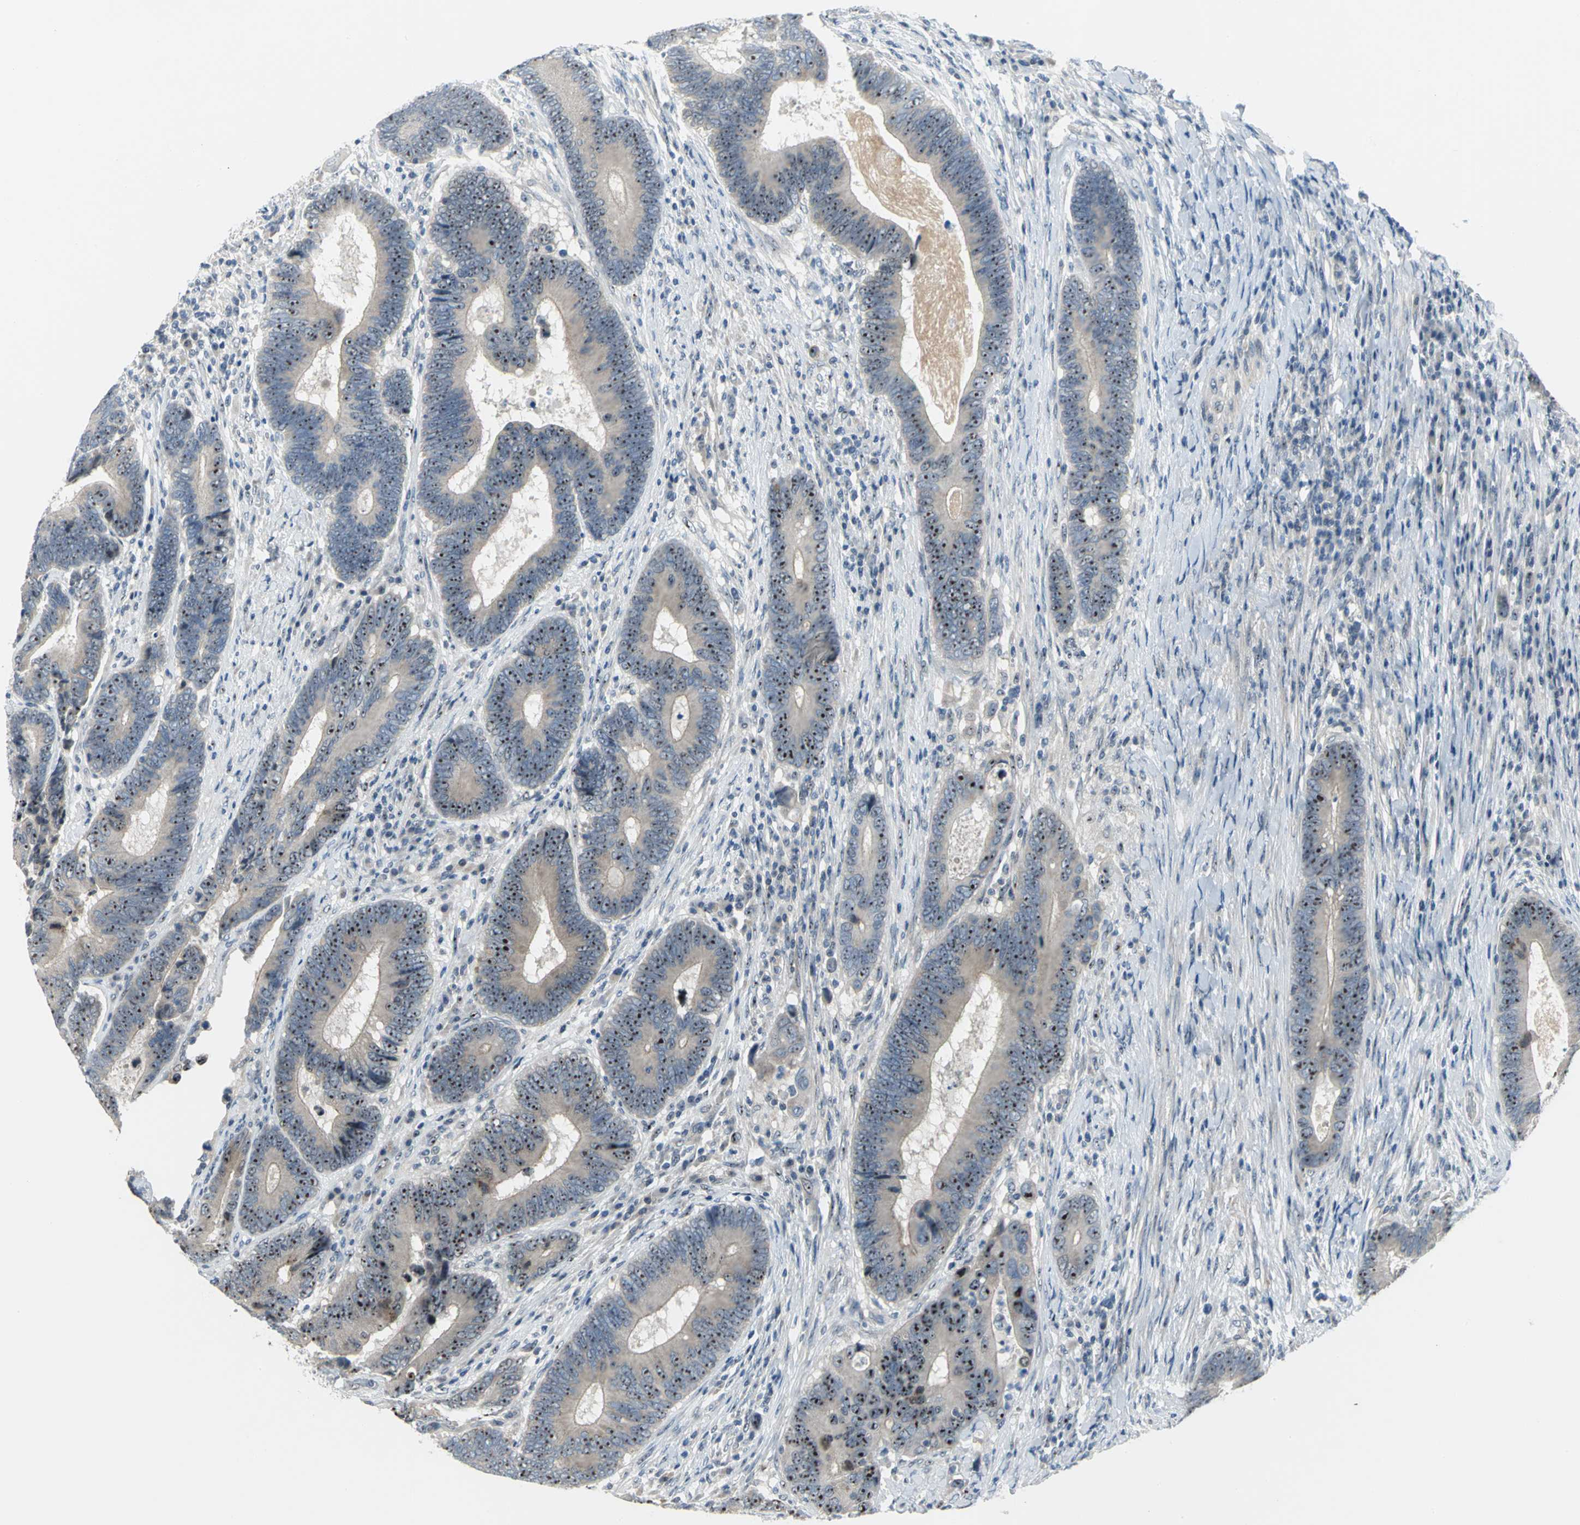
{"staining": {"intensity": "strong", "quantity": ">75%", "location": "nuclear"}, "tissue": "colorectal cancer", "cell_type": "Tumor cells", "image_type": "cancer", "snomed": [{"axis": "morphology", "description": "Adenocarcinoma, NOS"}, {"axis": "topography", "description": "Colon"}], "caption": "Immunohistochemistry photomicrograph of colorectal cancer stained for a protein (brown), which shows high levels of strong nuclear expression in approximately >75% of tumor cells.", "gene": "MYBBP1A", "patient": {"sex": "female", "age": 78}}